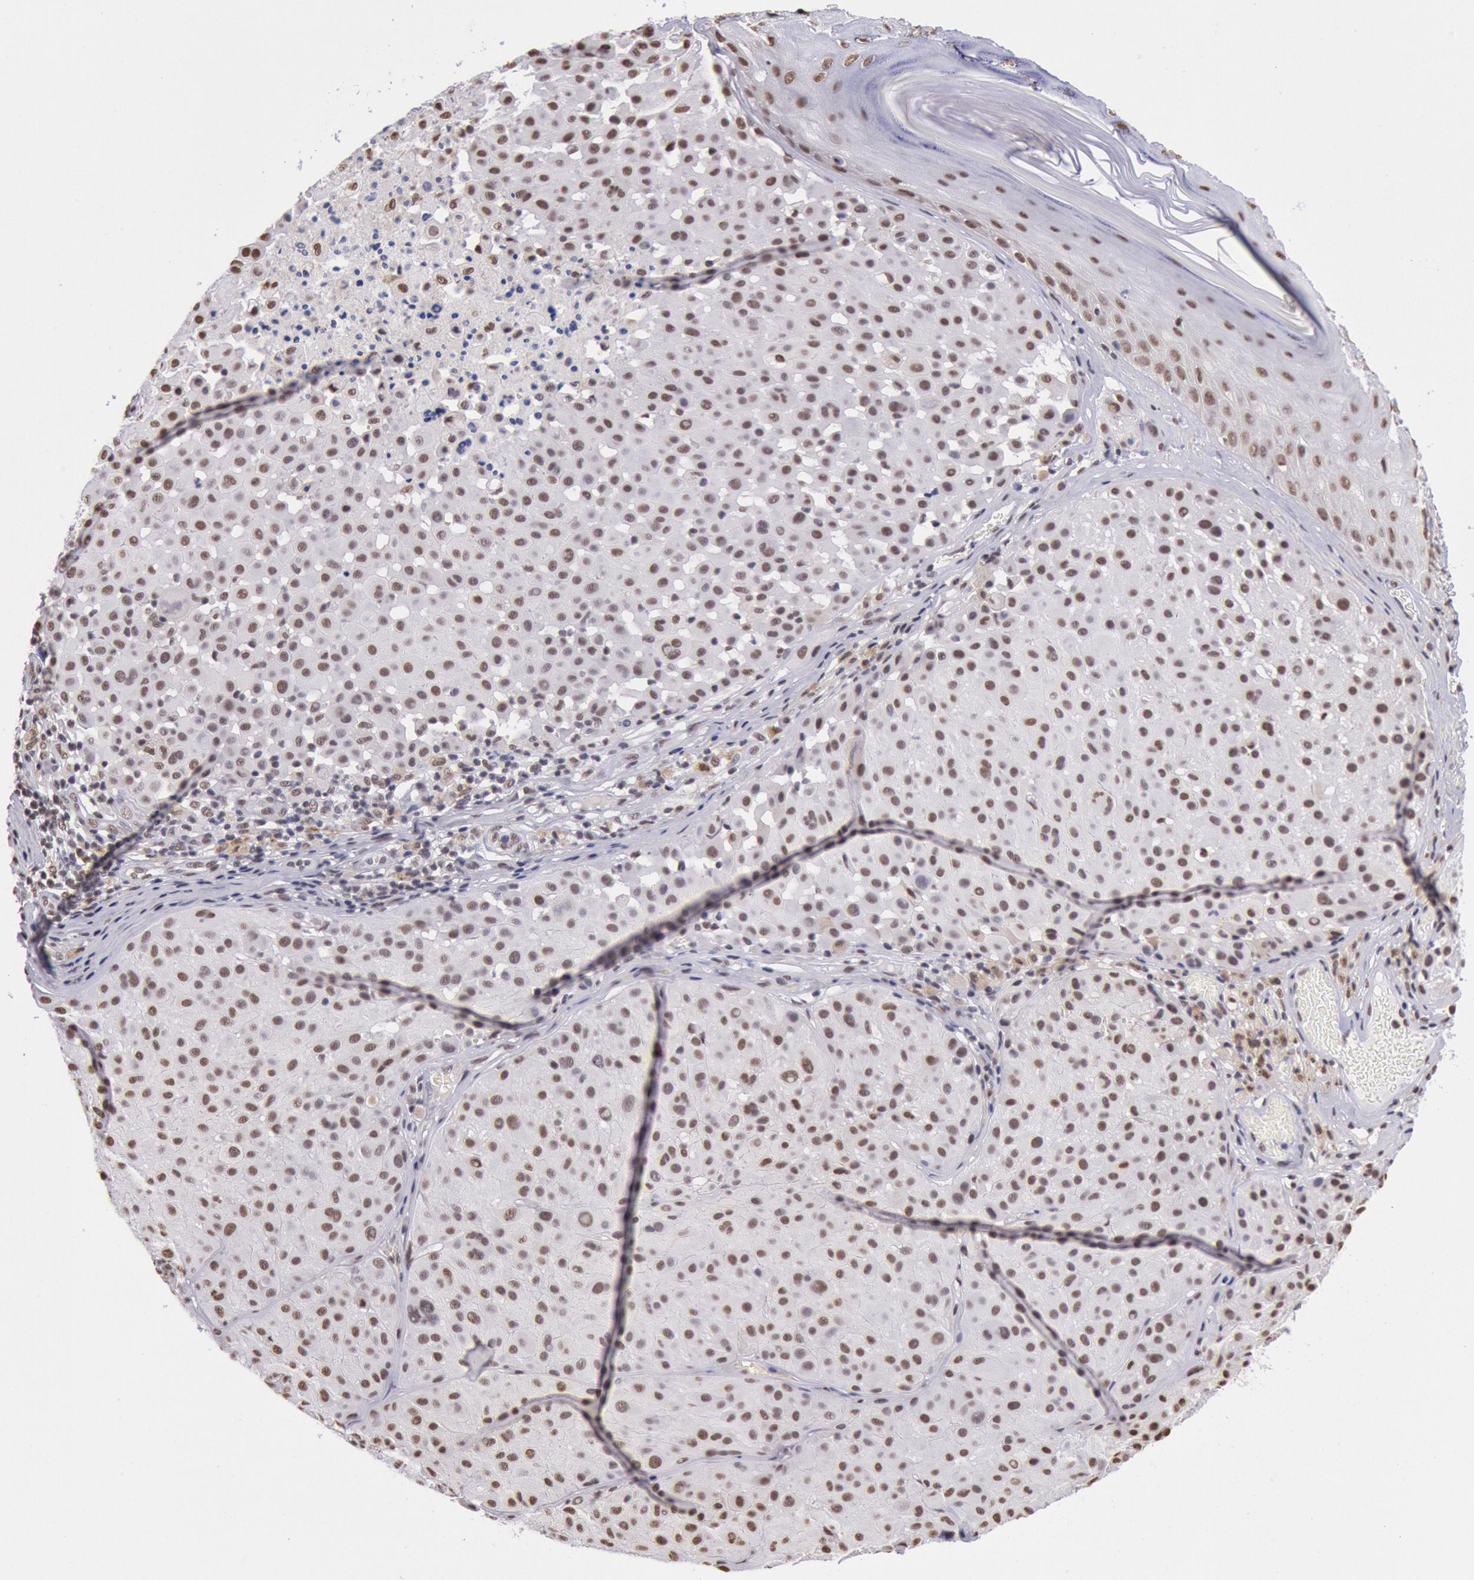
{"staining": {"intensity": "moderate", "quantity": ">75%", "location": "nuclear"}, "tissue": "melanoma", "cell_type": "Tumor cells", "image_type": "cancer", "snomed": [{"axis": "morphology", "description": "Malignant melanoma, NOS"}, {"axis": "topography", "description": "Skin"}], "caption": "Protein staining of malignant melanoma tissue shows moderate nuclear expression in about >75% of tumor cells. The protein of interest is stained brown, and the nuclei are stained in blue (DAB IHC with brightfield microscopy, high magnification).", "gene": "SNRPD3", "patient": {"sex": "male", "age": 36}}